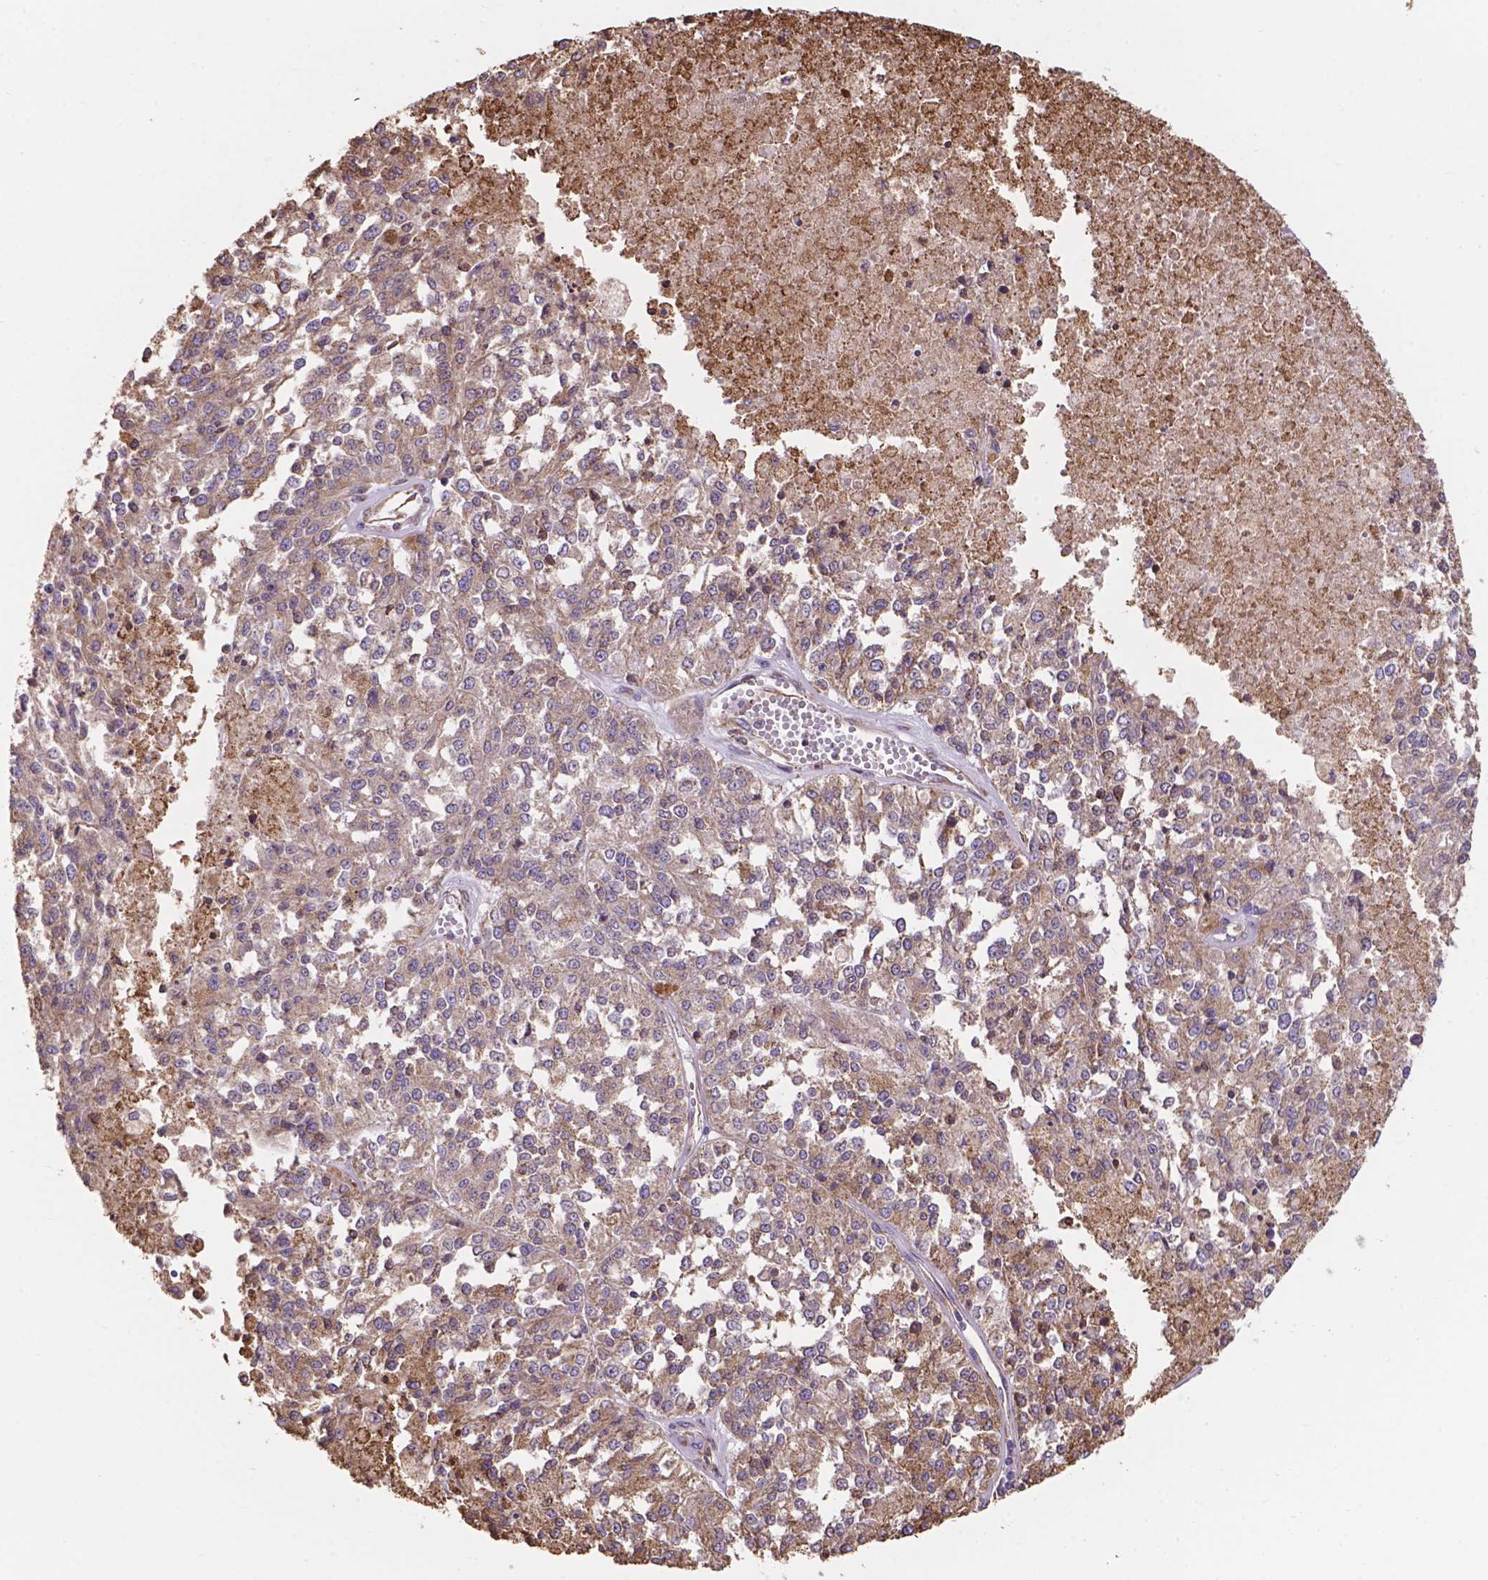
{"staining": {"intensity": "weak", "quantity": "25%-75%", "location": "cytoplasmic/membranous"}, "tissue": "melanoma", "cell_type": "Tumor cells", "image_type": "cancer", "snomed": [{"axis": "morphology", "description": "Malignant melanoma, Metastatic site"}, {"axis": "topography", "description": "Lymph node"}], "caption": "The photomicrograph displays staining of melanoma, revealing weak cytoplasmic/membranous protein positivity (brown color) within tumor cells.", "gene": "IPO11", "patient": {"sex": "female", "age": 64}}